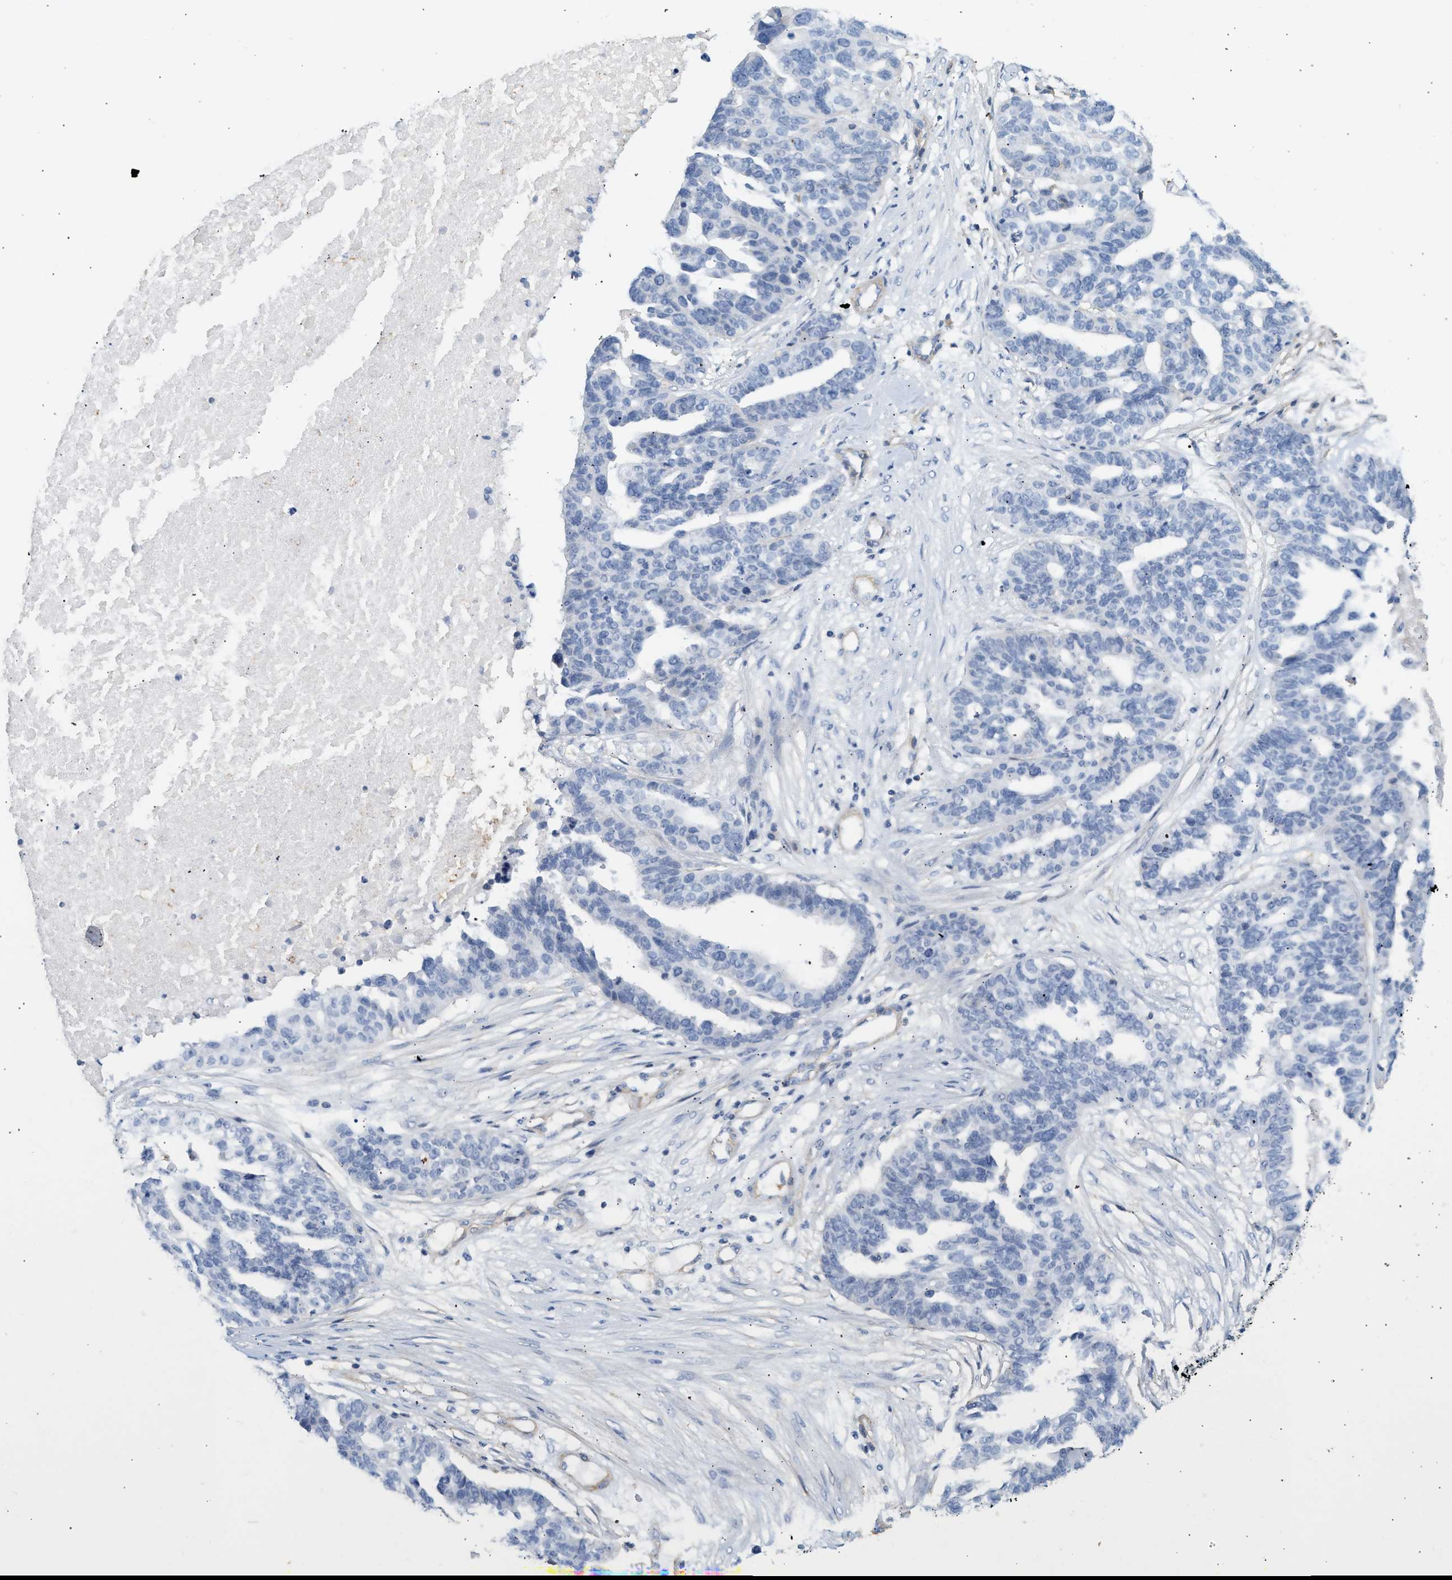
{"staining": {"intensity": "negative", "quantity": "none", "location": "none"}, "tissue": "ovarian cancer", "cell_type": "Tumor cells", "image_type": "cancer", "snomed": [{"axis": "morphology", "description": "Cystadenocarcinoma, serous, NOS"}, {"axis": "topography", "description": "Ovary"}], "caption": "IHC micrograph of neoplastic tissue: human ovarian cancer stained with DAB shows no significant protein expression in tumor cells. (Stains: DAB immunohistochemistry (IHC) with hematoxylin counter stain, Microscopy: brightfield microscopy at high magnification).", "gene": "BVES", "patient": {"sex": "female", "age": 59}}